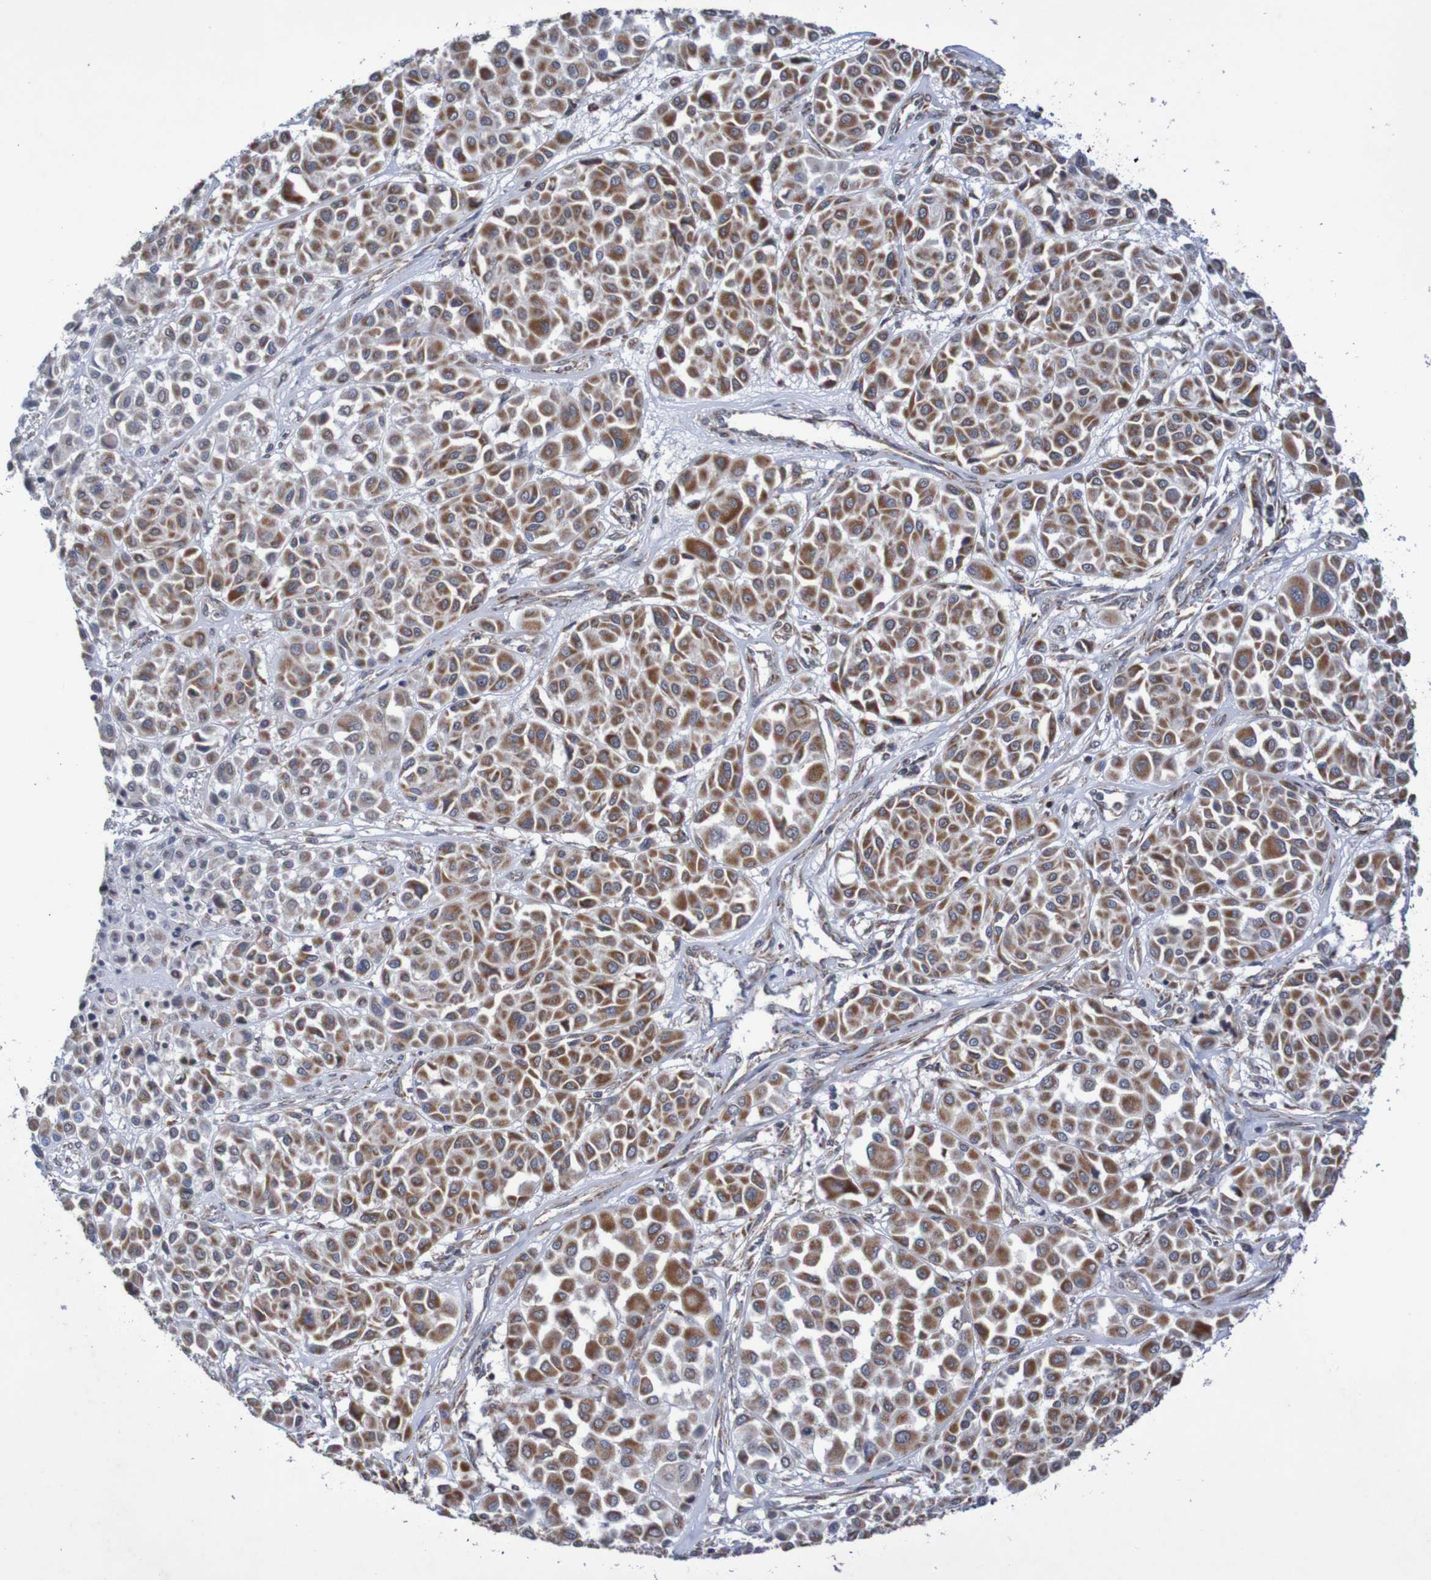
{"staining": {"intensity": "moderate", "quantity": ">75%", "location": "cytoplasmic/membranous"}, "tissue": "melanoma", "cell_type": "Tumor cells", "image_type": "cancer", "snomed": [{"axis": "morphology", "description": "Malignant melanoma, Metastatic site"}, {"axis": "topography", "description": "Soft tissue"}], "caption": "Brown immunohistochemical staining in human malignant melanoma (metastatic site) reveals moderate cytoplasmic/membranous staining in approximately >75% of tumor cells. Ihc stains the protein in brown and the nuclei are stained blue.", "gene": "DVL1", "patient": {"sex": "male", "age": 41}}